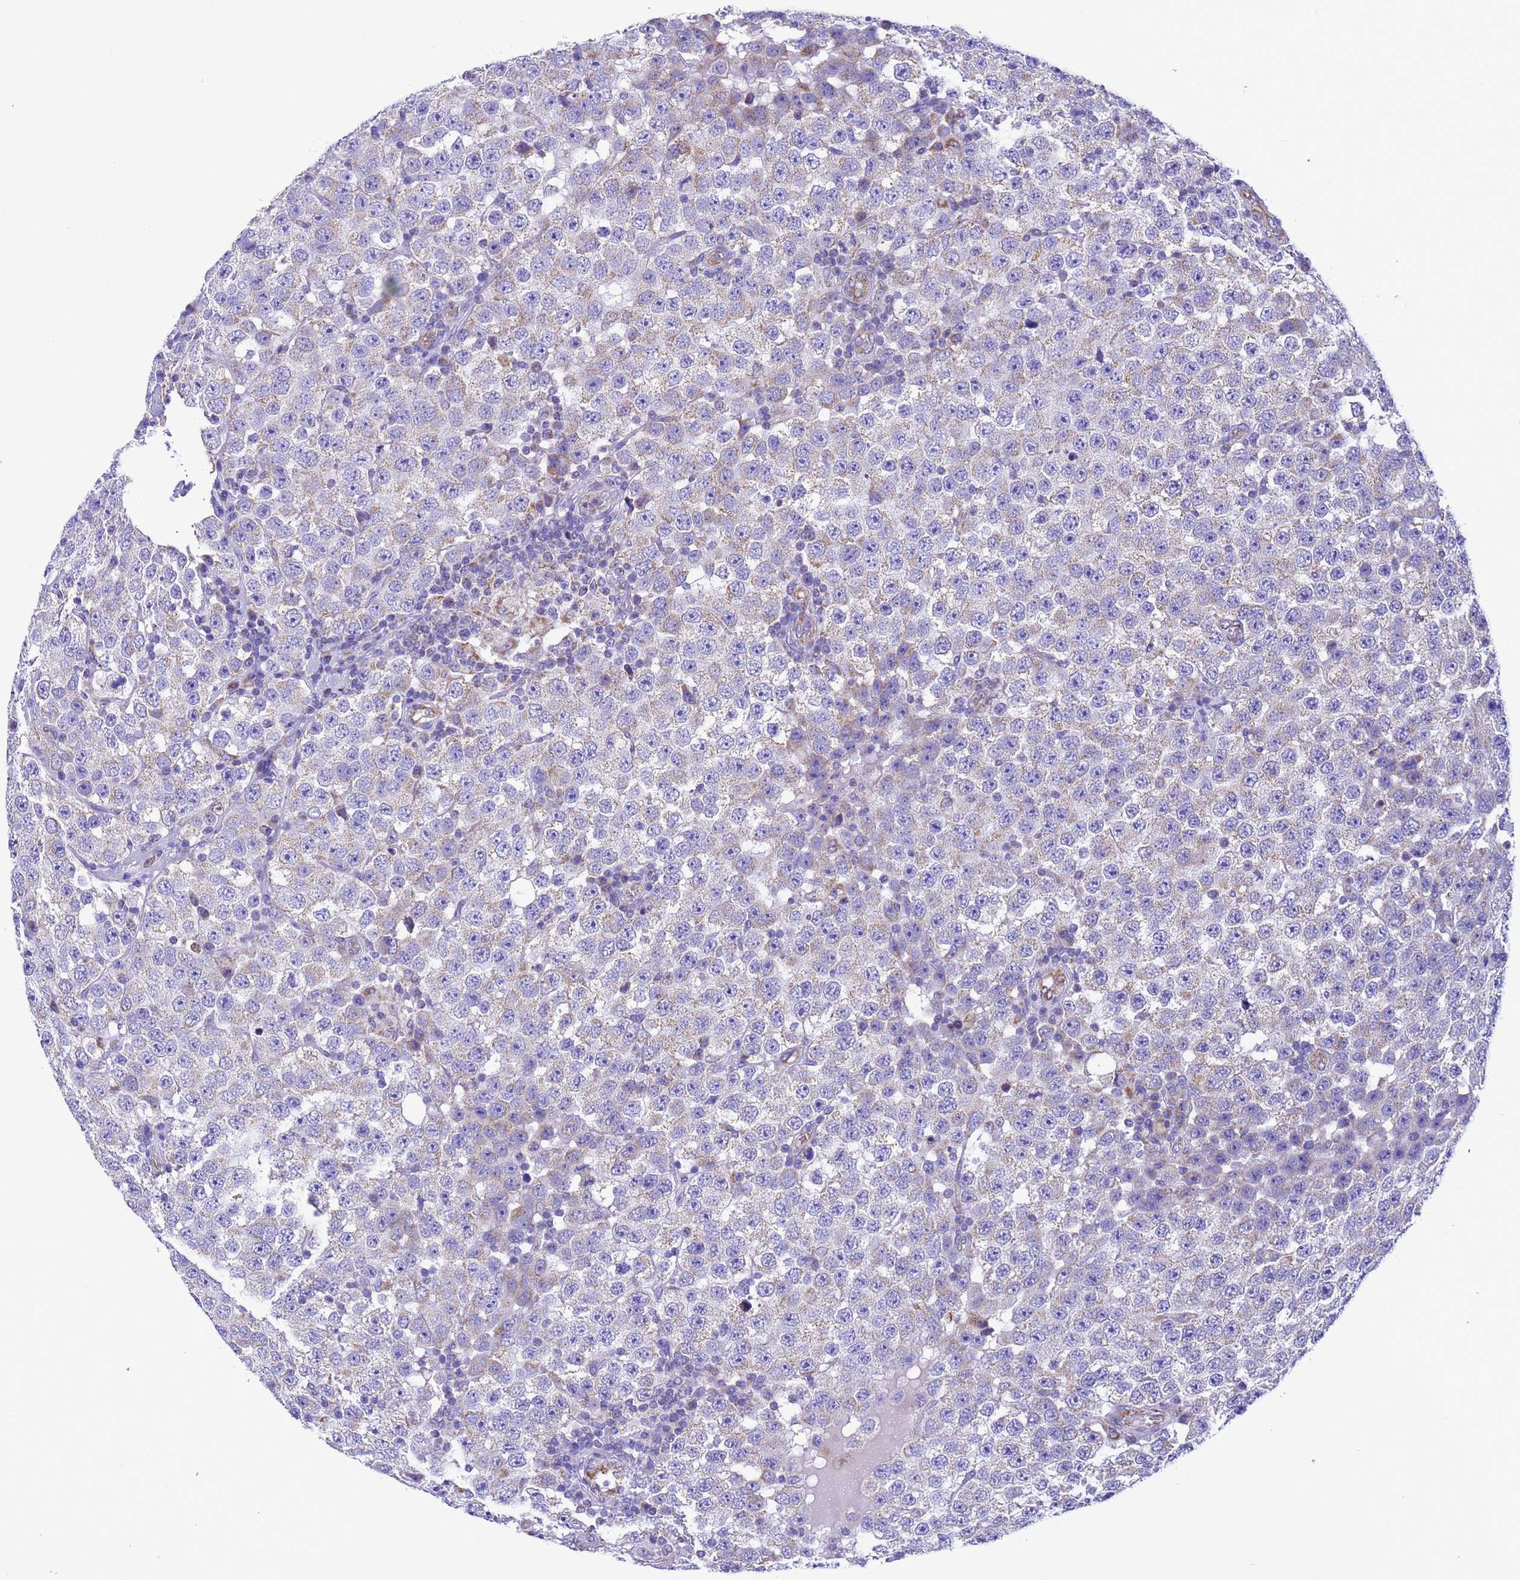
{"staining": {"intensity": "weak", "quantity": "<25%", "location": "cytoplasmic/membranous"}, "tissue": "testis cancer", "cell_type": "Tumor cells", "image_type": "cancer", "snomed": [{"axis": "morphology", "description": "Seminoma, NOS"}, {"axis": "topography", "description": "Testis"}], "caption": "Tumor cells are negative for brown protein staining in seminoma (testis).", "gene": "CCDC191", "patient": {"sex": "male", "age": 28}}